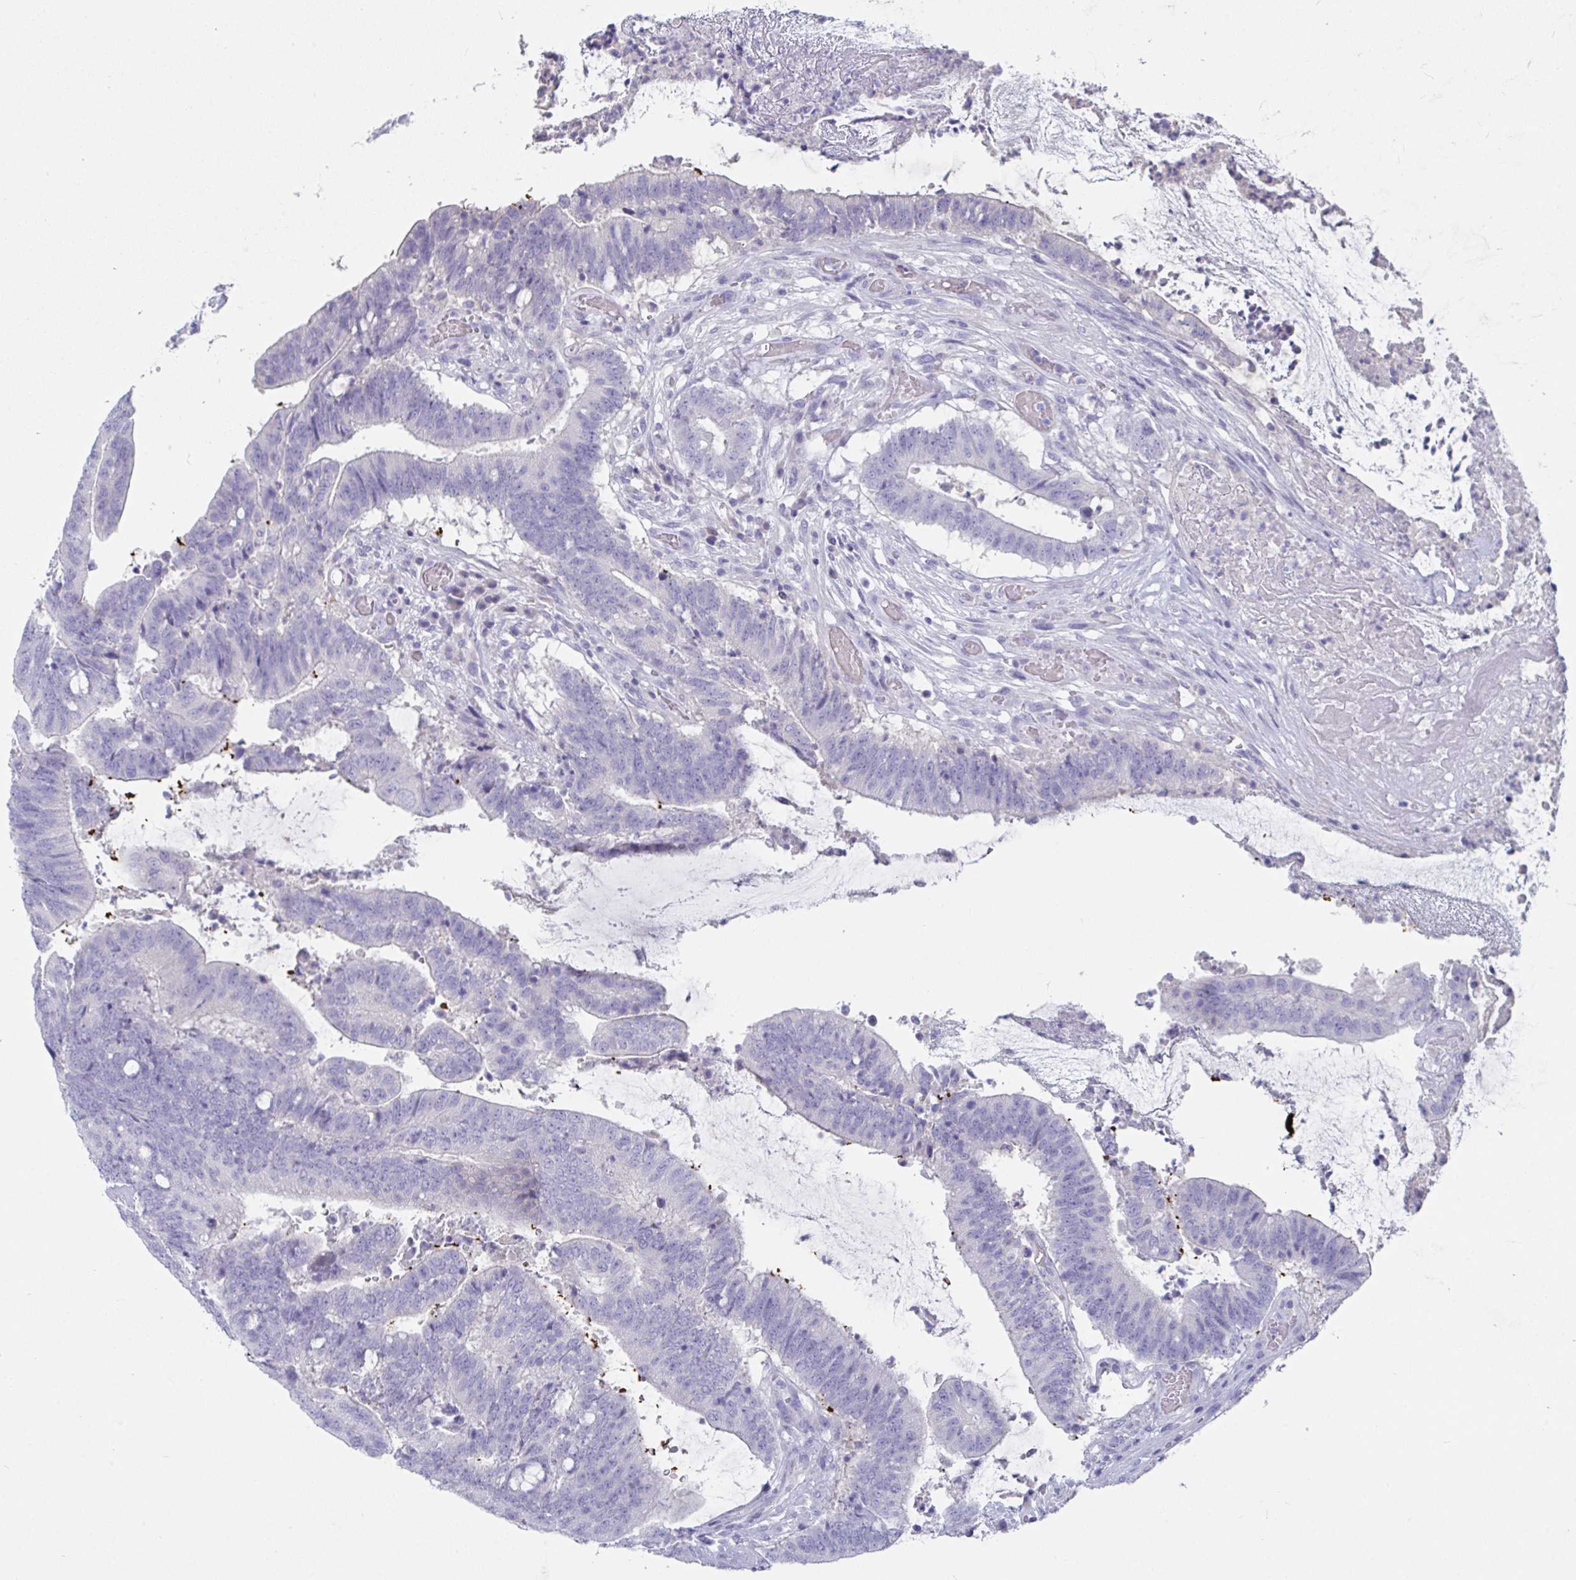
{"staining": {"intensity": "negative", "quantity": "none", "location": "none"}, "tissue": "colorectal cancer", "cell_type": "Tumor cells", "image_type": "cancer", "snomed": [{"axis": "morphology", "description": "Adenocarcinoma, NOS"}, {"axis": "topography", "description": "Colon"}], "caption": "Human colorectal cancer stained for a protein using immunohistochemistry (IHC) reveals no staining in tumor cells.", "gene": "PLA2G1B", "patient": {"sex": "female", "age": 43}}